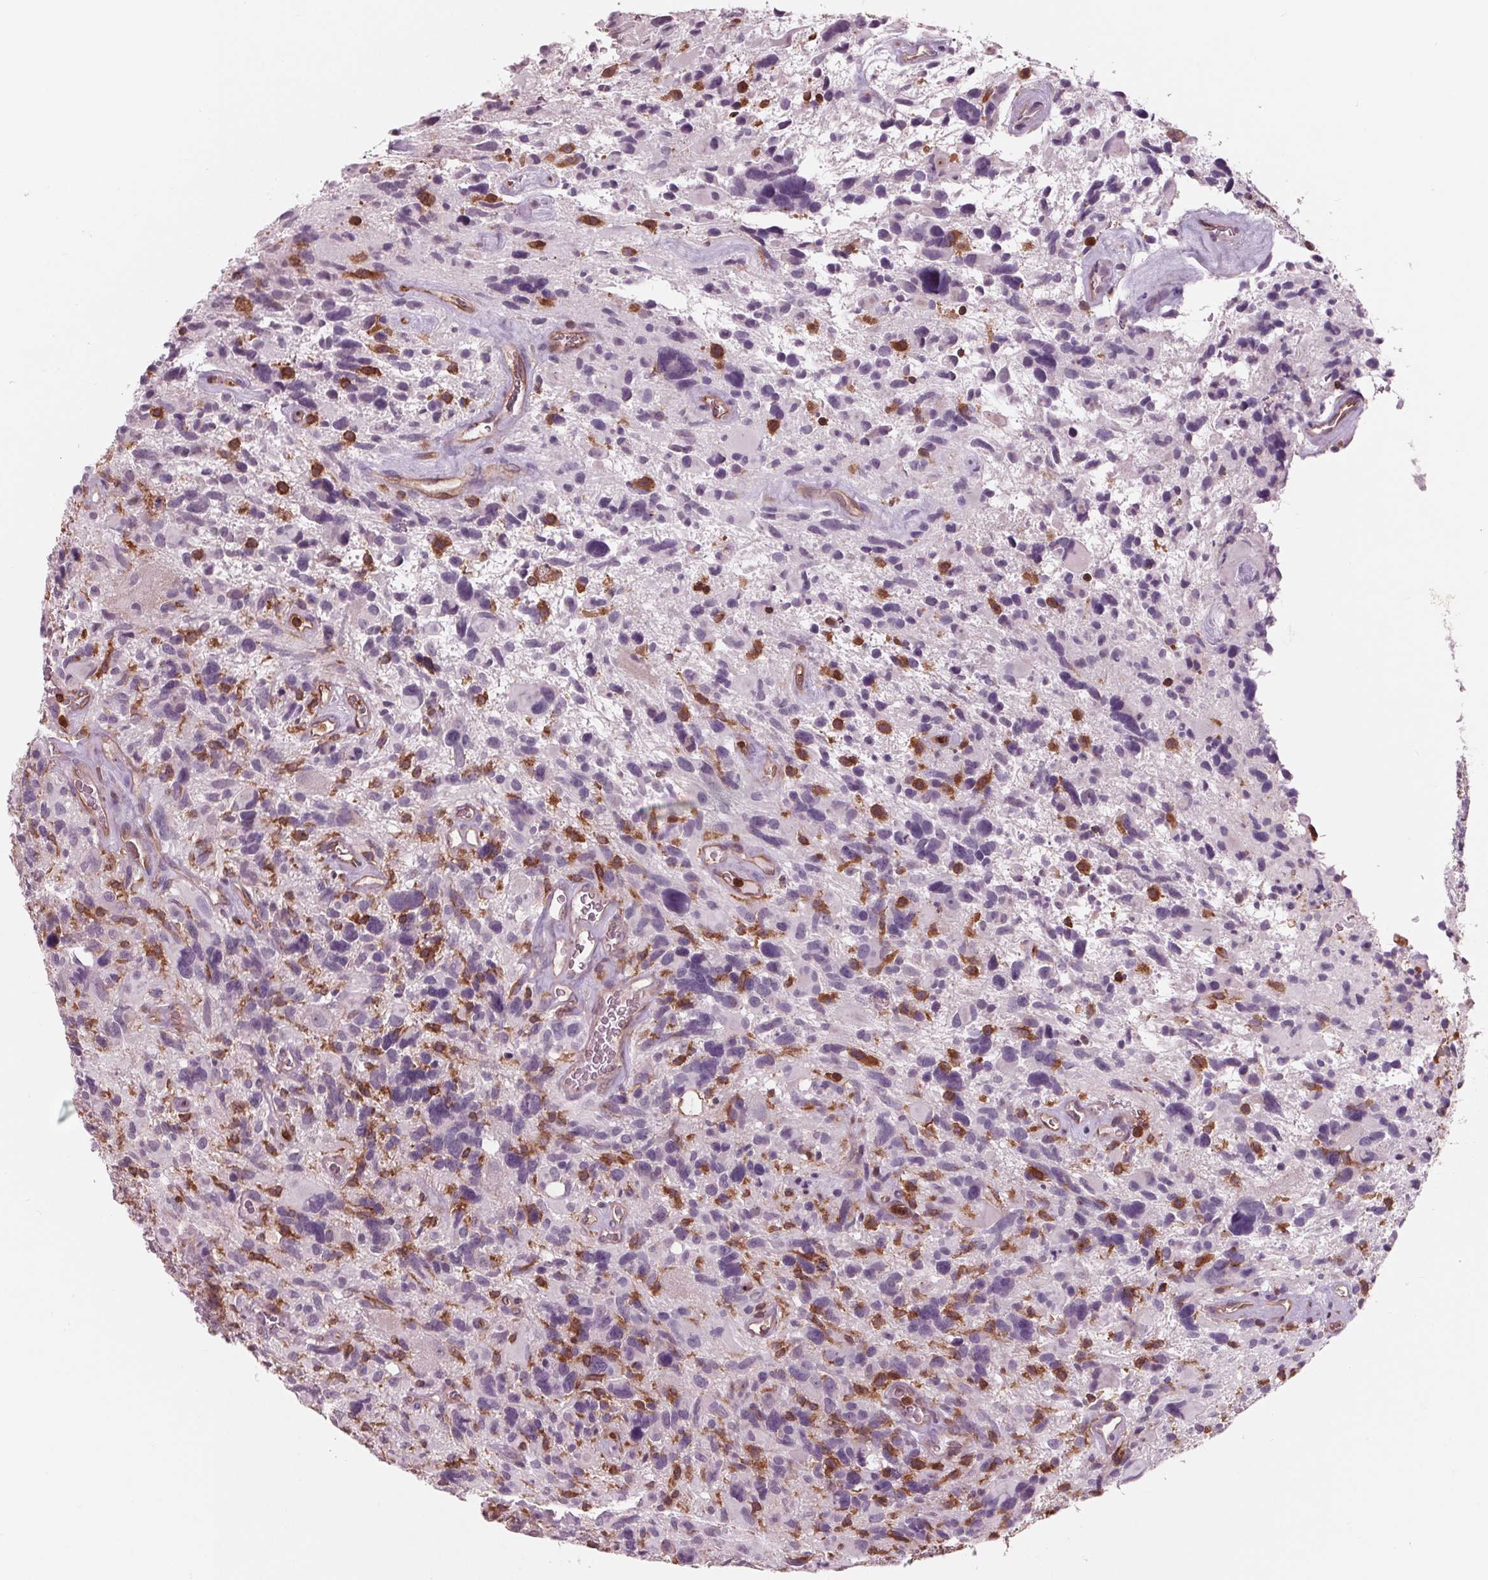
{"staining": {"intensity": "negative", "quantity": "none", "location": "none"}, "tissue": "glioma", "cell_type": "Tumor cells", "image_type": "cancer", "snomed": [{"axis": "morphology", "description": "Glioma, malignant, High grade"}, {"axis": "topography", "description": "Brain"}], "caption": "The micrograph exhibits no staining of tumor cells in glioma.", "gene": "ARHGAP25", "patient": {"sex": "male", "age": 49}}